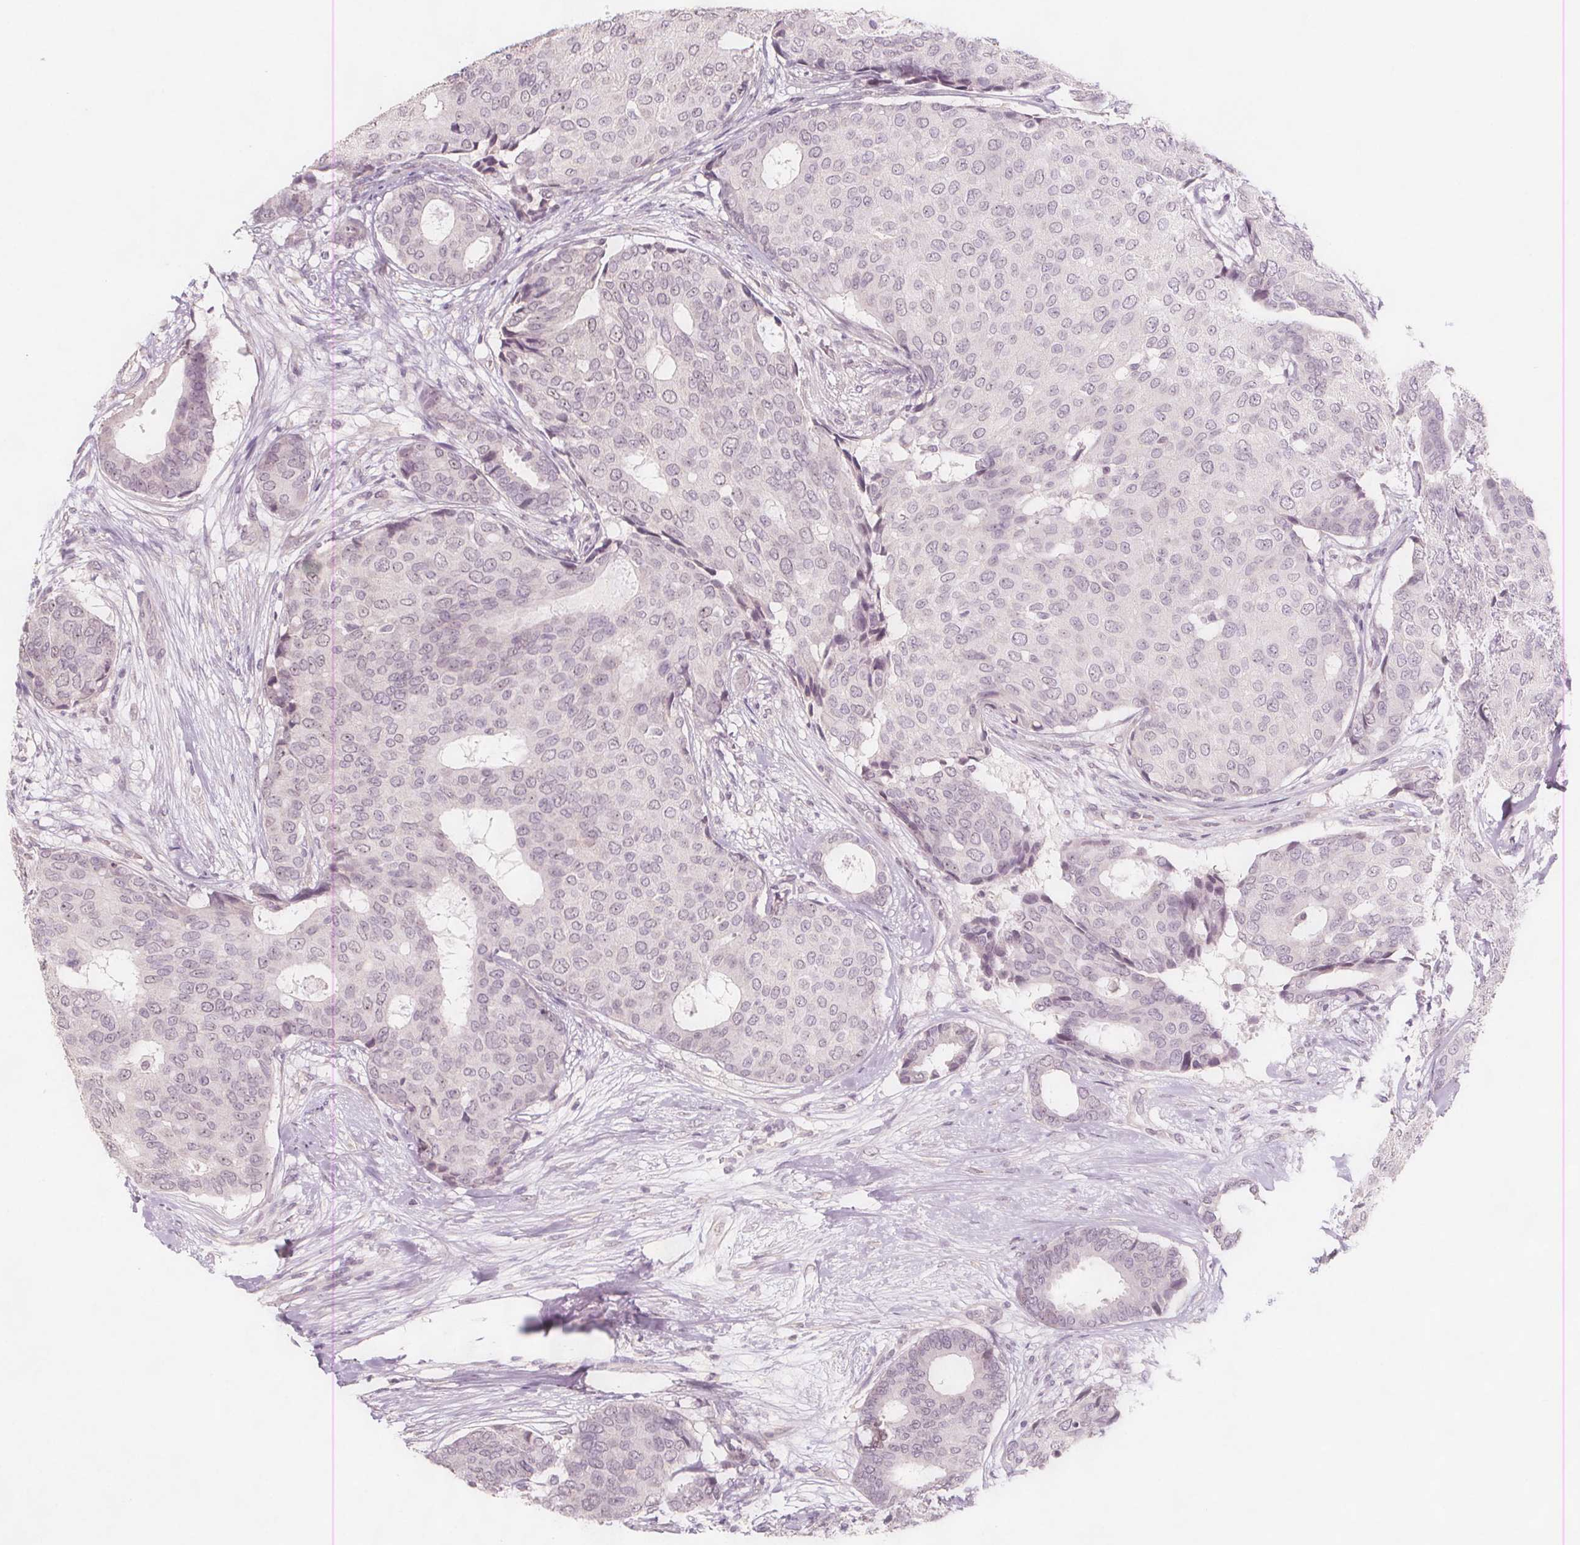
{"staining": {"intensity": "negative", "quantity": "none", "location": "none"}, "tissue": "breast cancer", "cell_type": "Tumor cells", "image_type": "cancer", "snomed": [{"axis": "morphology", "description": "Duct carcinoma"}, {"axis": "topography", "description": "Breast"}], "caption": "High magnification brightfield microscopy of invasive ductal carcinoma (breast) stained with DAB (3,3'-diaminobenzidine) (brown) and counterstained with hematoxylin (blue): tumor cells show no significant staining.", "gene": "C1orf167", "patient": {"sex": "female", "age": 75}}